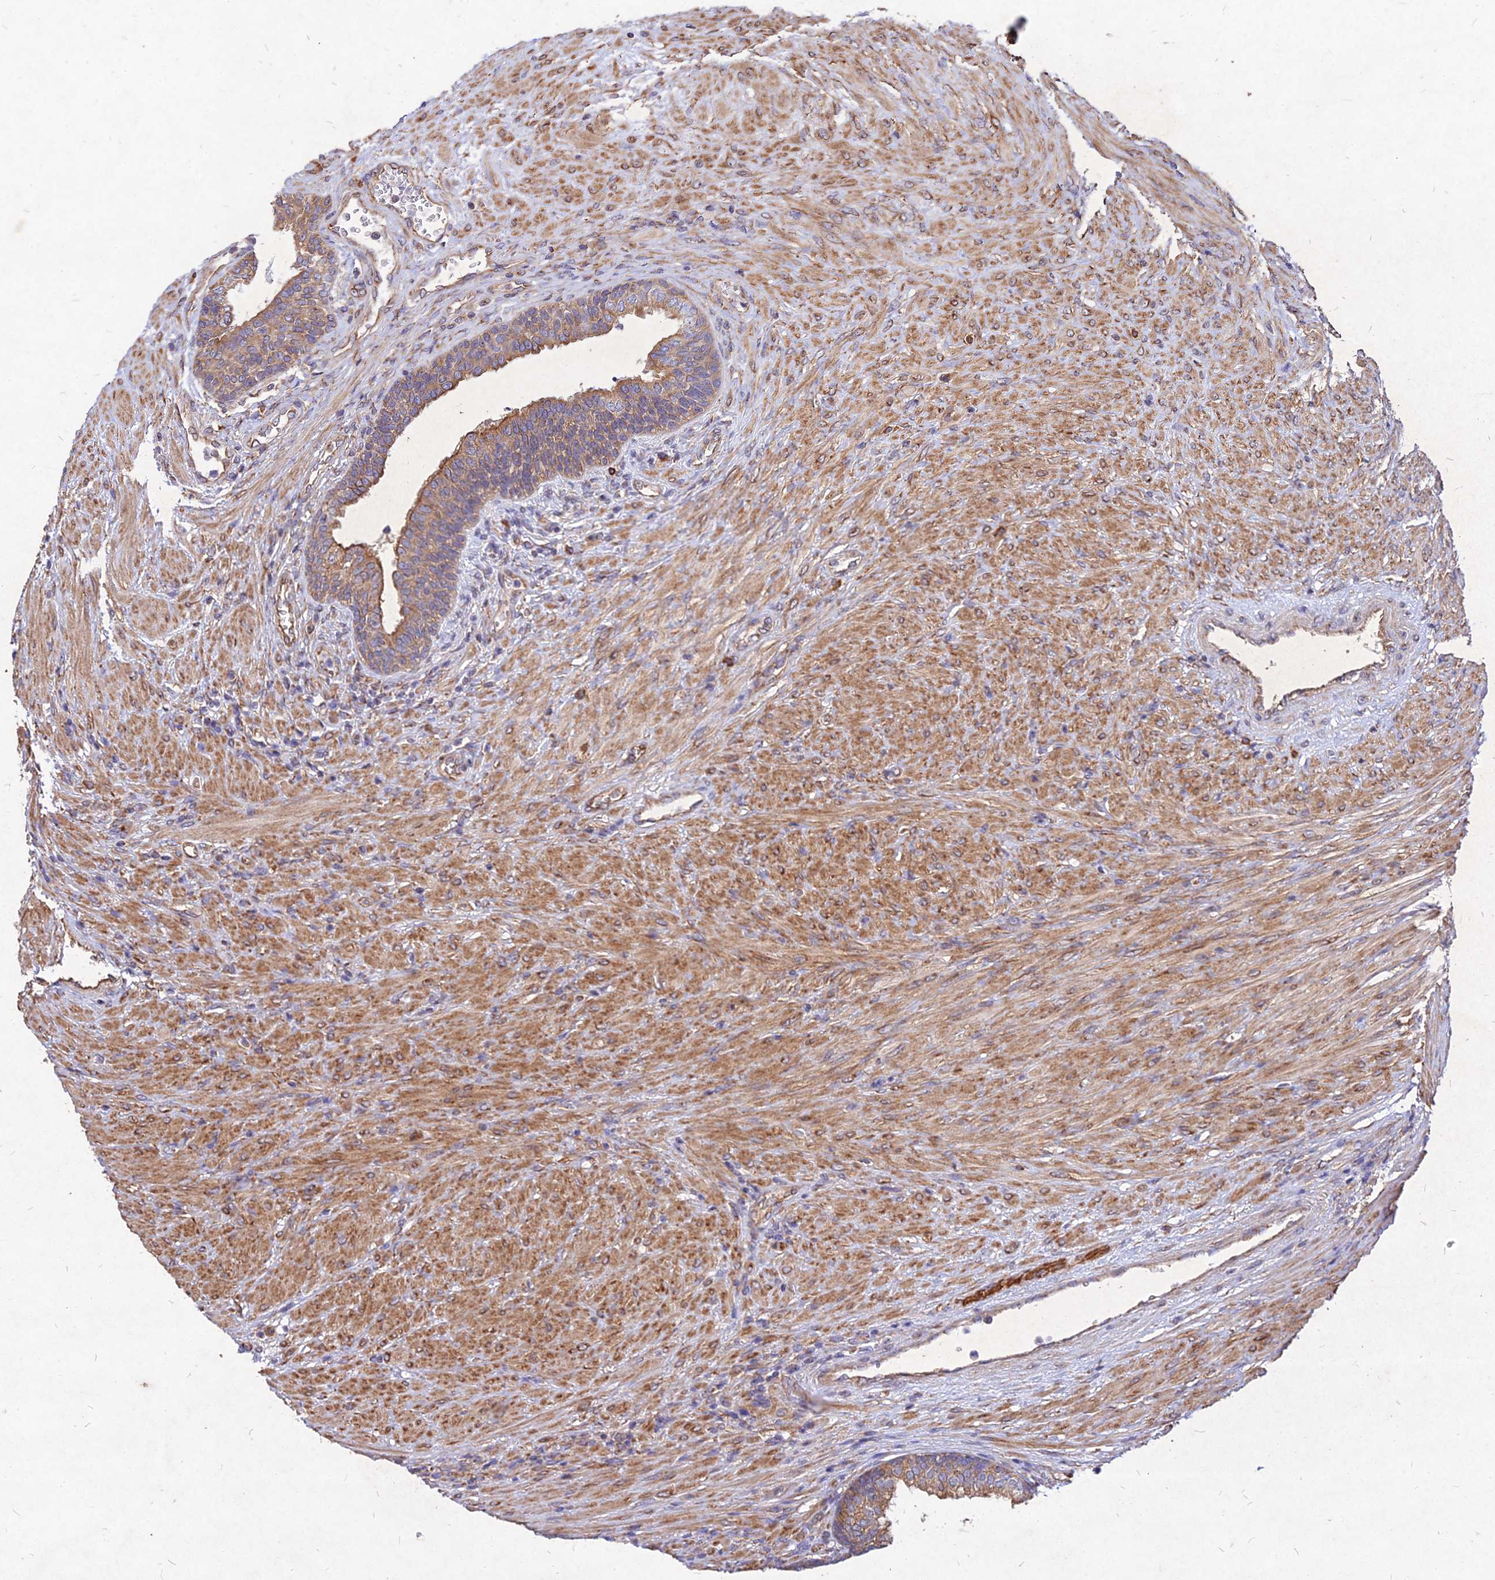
{"staining": {"intensity": "moderate", "quantity": ">75%", "location": "cytoplasmic/membranous"}, "tissue": "prostate", "cell_type": "Glandular cells", "image_type": "normal", "snomed": [{"axis": "morphology", "description": "Normal tissue, NOS"}, {"axis": "topography", "description": "Prostate"}], "caption": "An IHC micrograph of benign tissue is shown. Protein staining in brown shows moderate cytoplasmic/membranous positivity in prostate within glandular cells.", "gene": "SKA1", "patient": {"sex": "male", "age": 76}}